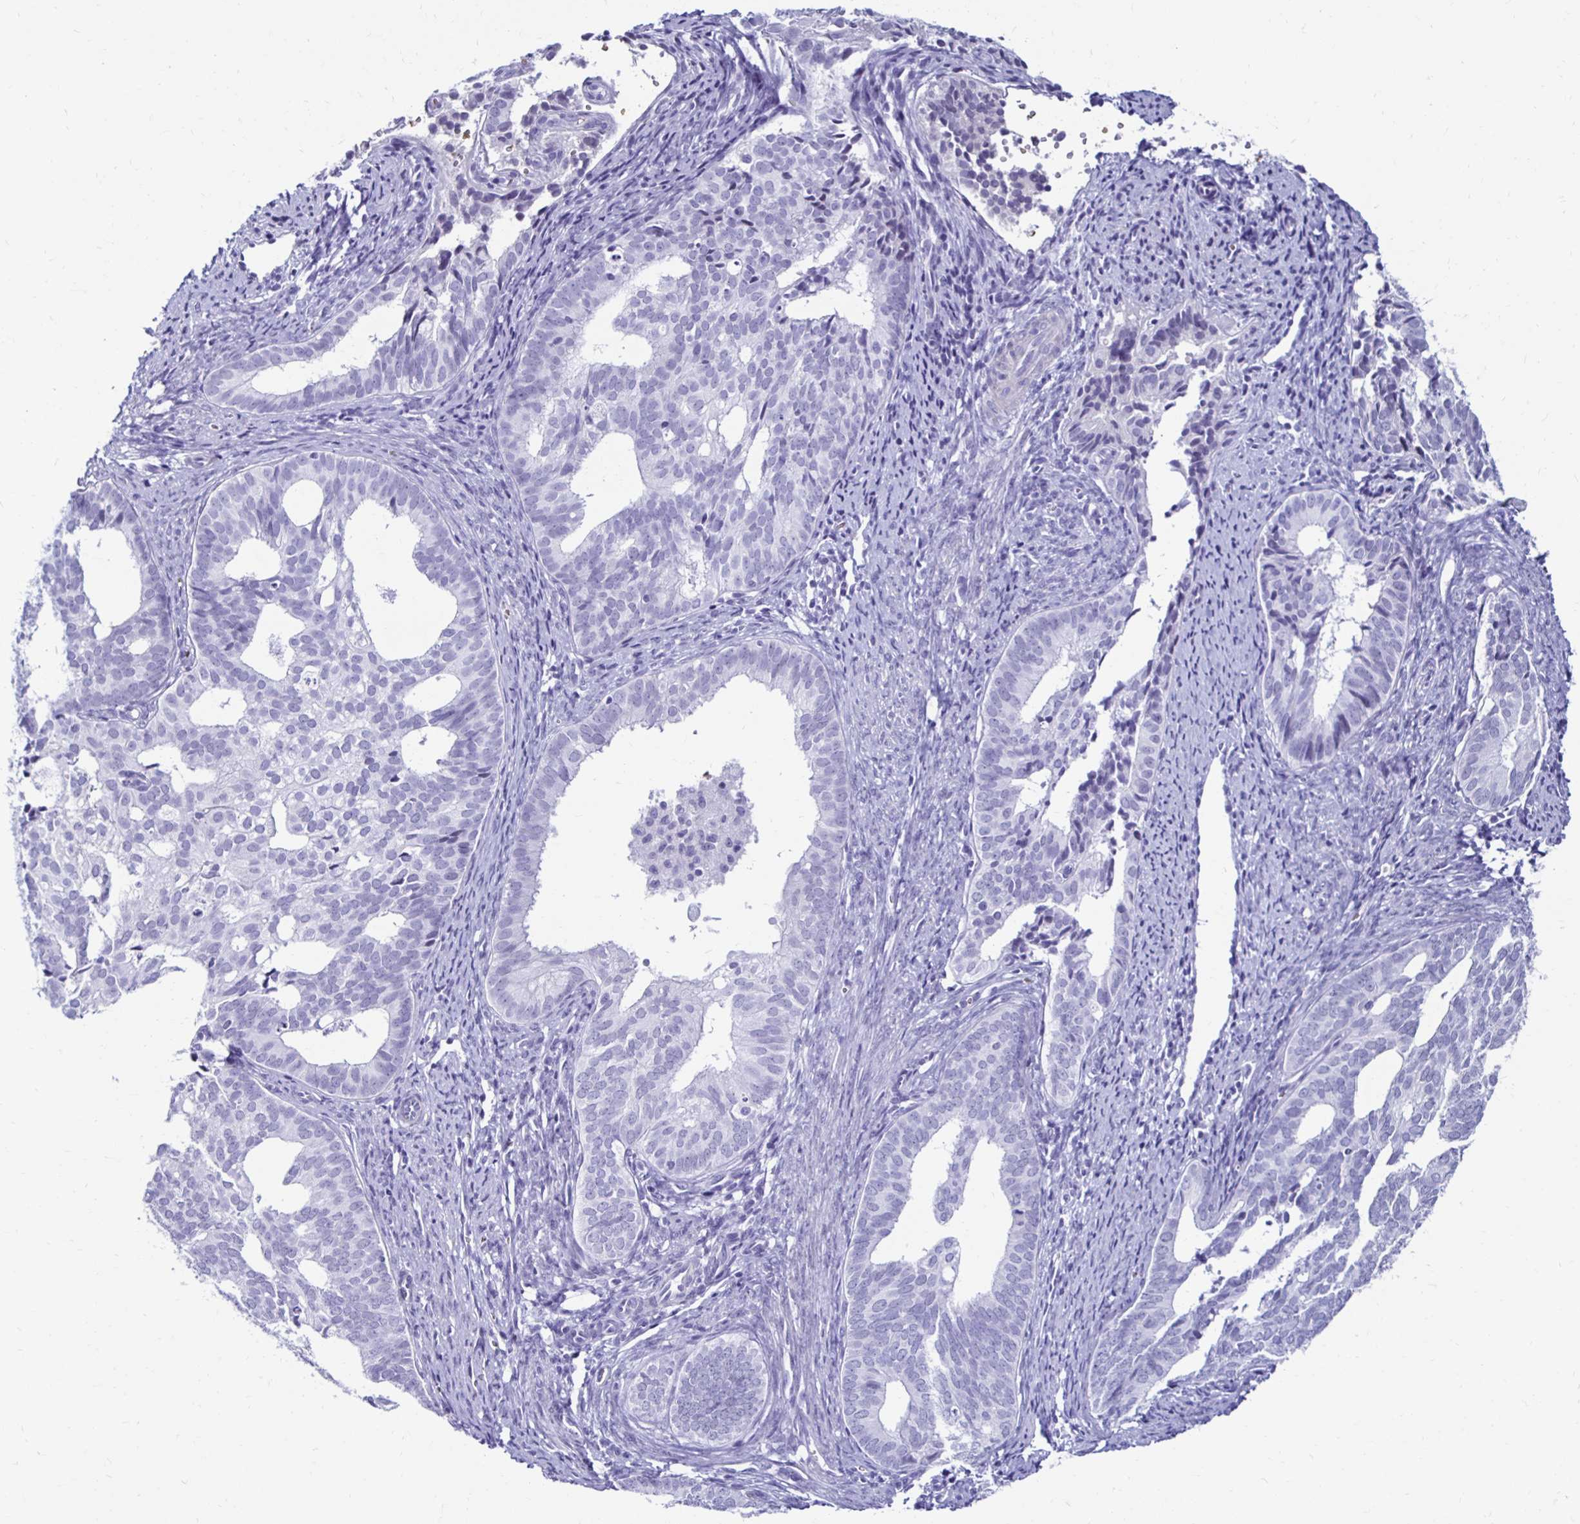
{"staining": {"intensity": "negative", "quantity": "none", "location": "none"}, "tissue": "endometrial cancer", "cell_type": "Tumor cells", "image_type": "cancer", "snomed": [{"axis": "morphology", "description": "Adenocarcinoma, NOS"}, {"axis": "topography", "description": "Endometrium"}], "caption": "A histopathology image of endometrial cancer (adenocarcinoma) stained for a protein displays no brown staining in tumor cells.", "gene": "RHBDL3", "patient": {"sex": "female", "age": 75}}